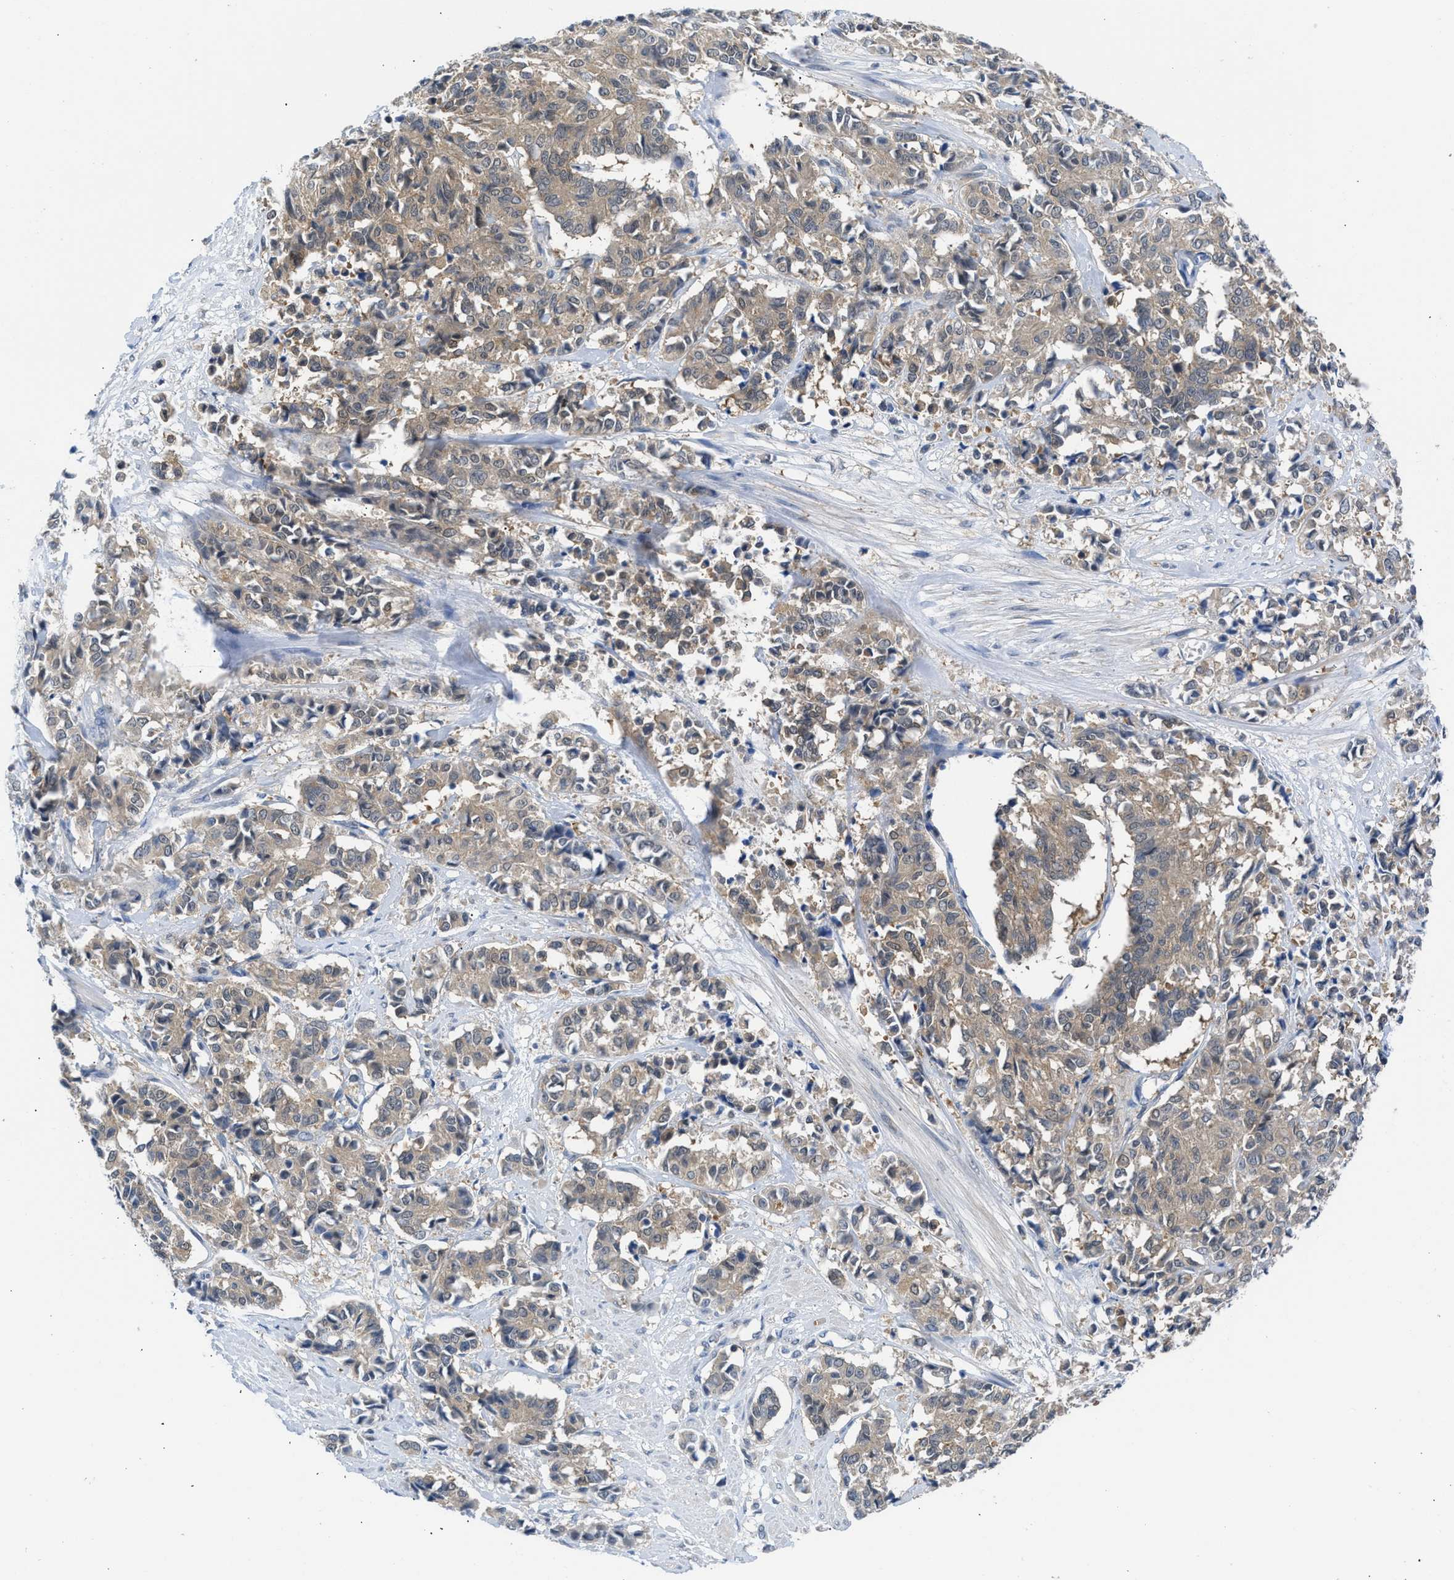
{"staining": {"intensity": "weak", "quantity": ">75%", "location": "cytoplasmic/membranous"}, "tissue": "cervical cancer", "cell_type": "Tumor cells", "image_type": "cancer", "snomed": [{"axis": "morphology", "description": "Squamous cell carcinoma, NOS"}, {"axis": "topography", "description": "Cervix"}], "caption": "Immunohistochemistry histopathology image of neoplastic tissue: human cervical squamous cell carcinoma stained using immunohistochemistry displays low levels of weak protein expression localized specifically in the cytoplasmic/membranous of tumor cells, appearing as a cytoplasmic/membranous brown color.", "gene": "CBR1", "patient": {"sex": "female", "age": 35}}